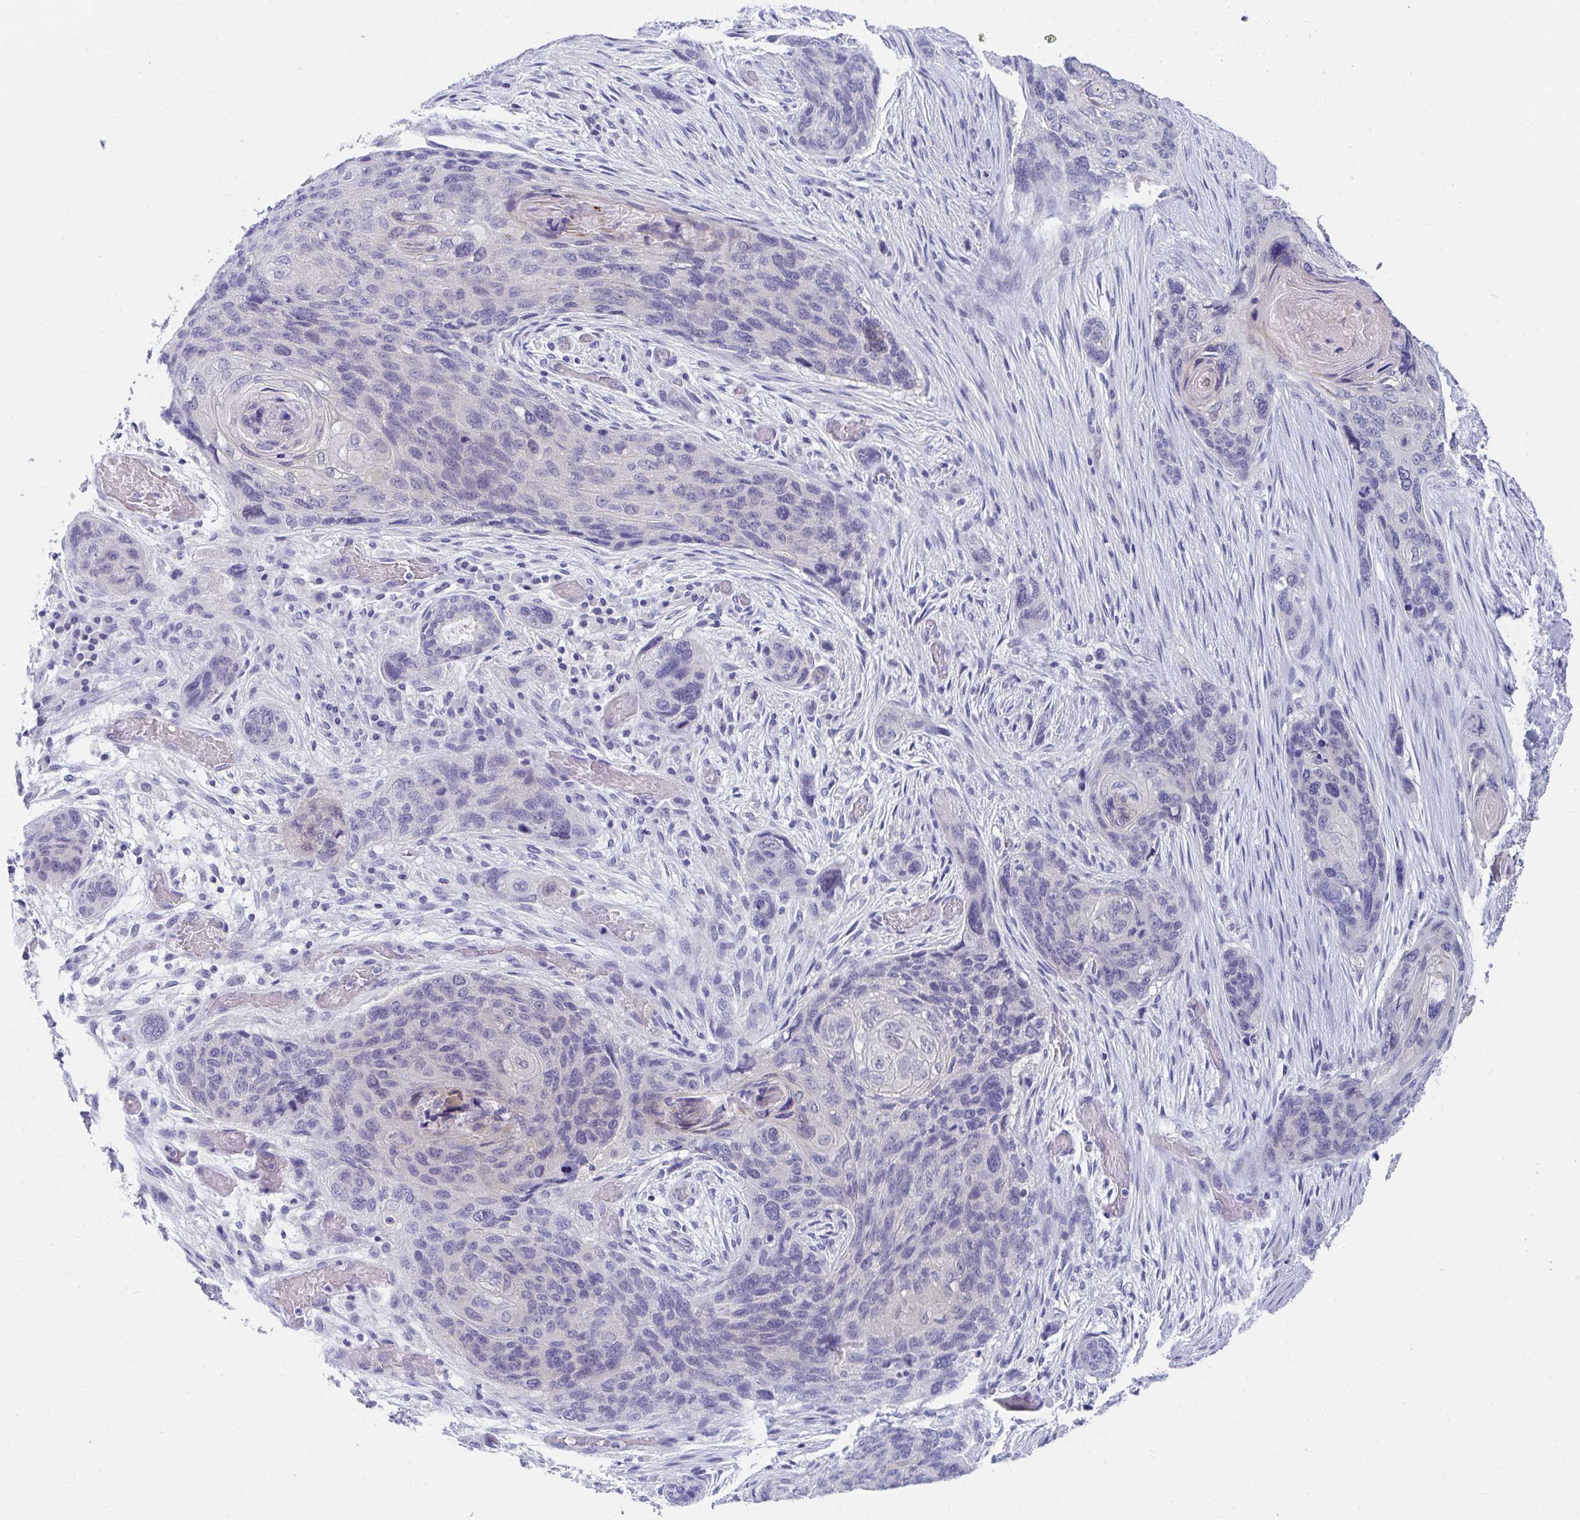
{"staining": {"intensity": "negative", "quantity": "none", "location": "none"}, "tissue": "lung cancer", "cell_type": "Tumor cells", "image_type": "cancer", "snomed": [{"axis": "morphology", "description": "Squamous cell carcinoma, NOS"}, {"axis": "morphology", "description": "Squamous cell carcinoma, metastatic, NOS"}, {"axis": "topography", "description": "Lymph node"}, {"axis": "topography", "description": "Lung"}], "caption": "IHC of human lung cancer reveals no positivity in tumor cells.", "gene": "C19orf81", "patient": {"sex": "male", "age": 41}}